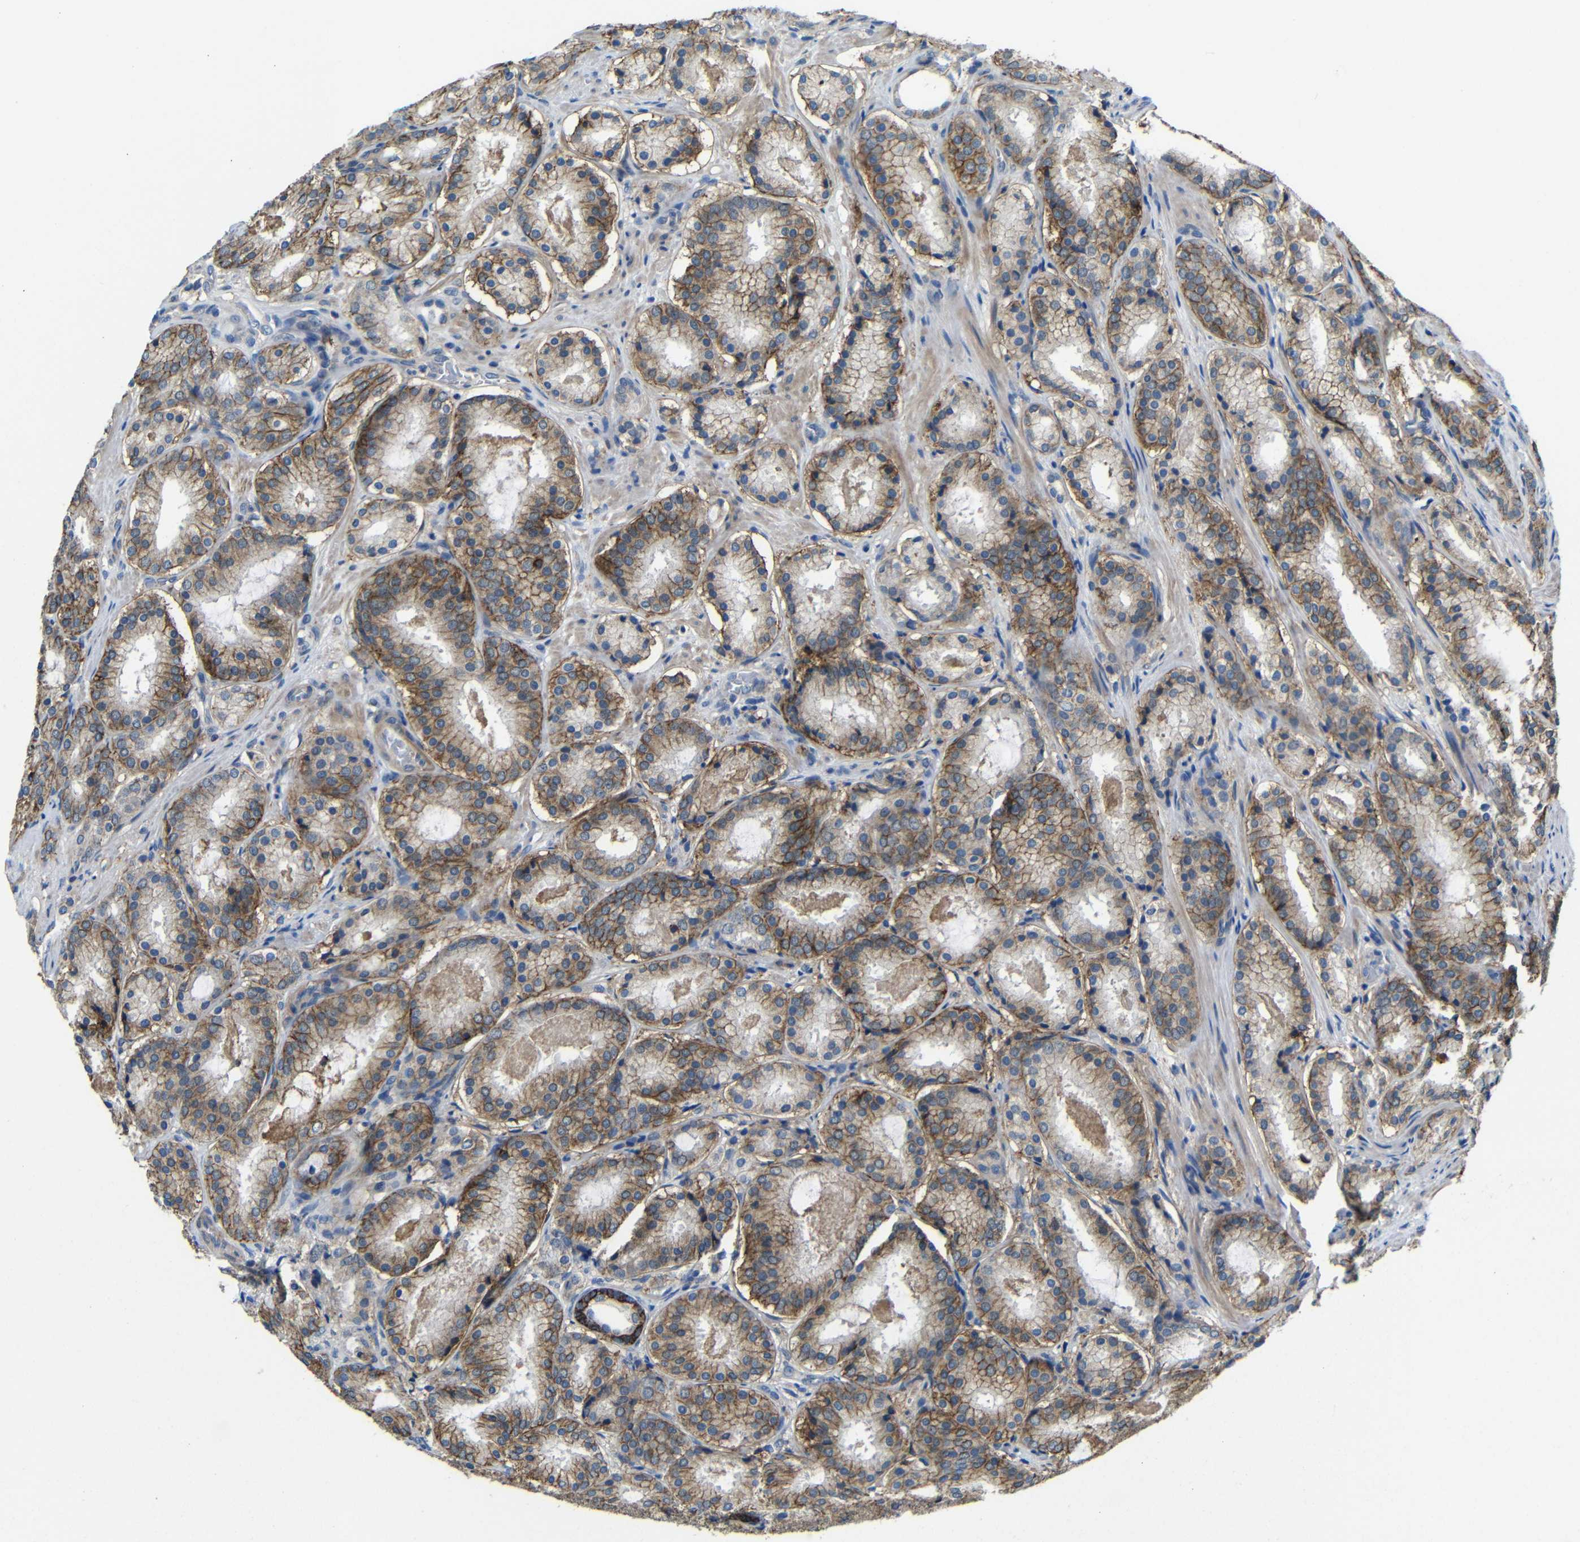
{"staining": {"intensity": "moderate", "quantity": "25%-75%", "location": "cytoplasmic/membranous"}, "tissue": "prostate cancer", "cell_type": "Tumor cells", "image_type": "cancer", "snomed": [{"axis": "morphology", "description": "Adenocarcinoma, Low grade"}, {"axis": "topography", "description": "Prostate"}], "caption": "Approximately 25%-75% of tumor cells in human prostate adenocarcinoma (low-grade) exhibit moderate cytoplasmic/membranous protein staining as visualized by brown immunohistochemical staining.", "gene": "ZNF90", "patient": {"sex": "male", "age": 69}}